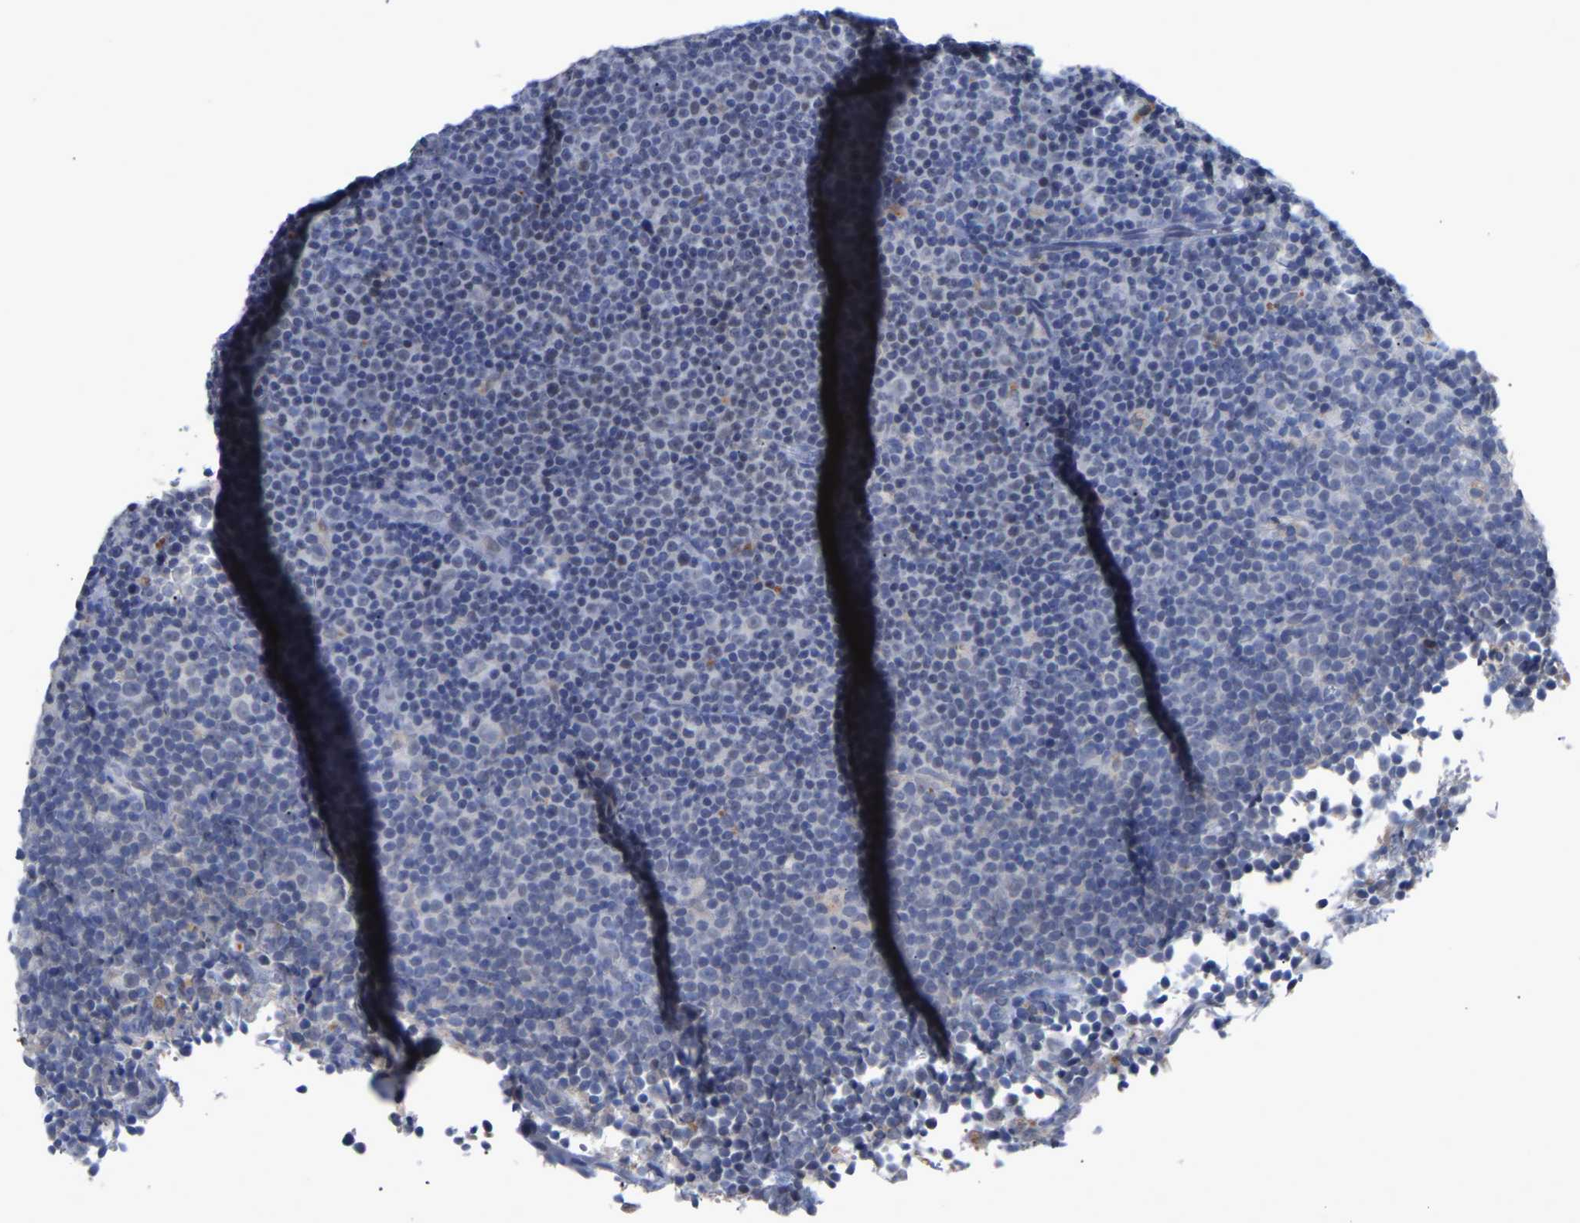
{"staining": {"intensity": "negative", "quantity": "none", "location": "none"}, "tissue": "lymphoma", "cell_type": "Tumor cells", "image_type": "cancer", "snomed": [{"axis": "morphology", "description": "Malignant lymphoma, non-Hodgkin's type, Low grade"}, {"axis": "topography", "description": "Lymph node"}], "caption": "Human malignant lymphoma, non-Hodgkin's type (low-grade) stained for a protein using IHC shows no expression in tumor cells.", "gene": "SMPD2", "patient": {"sex": "female", "age": 67}}